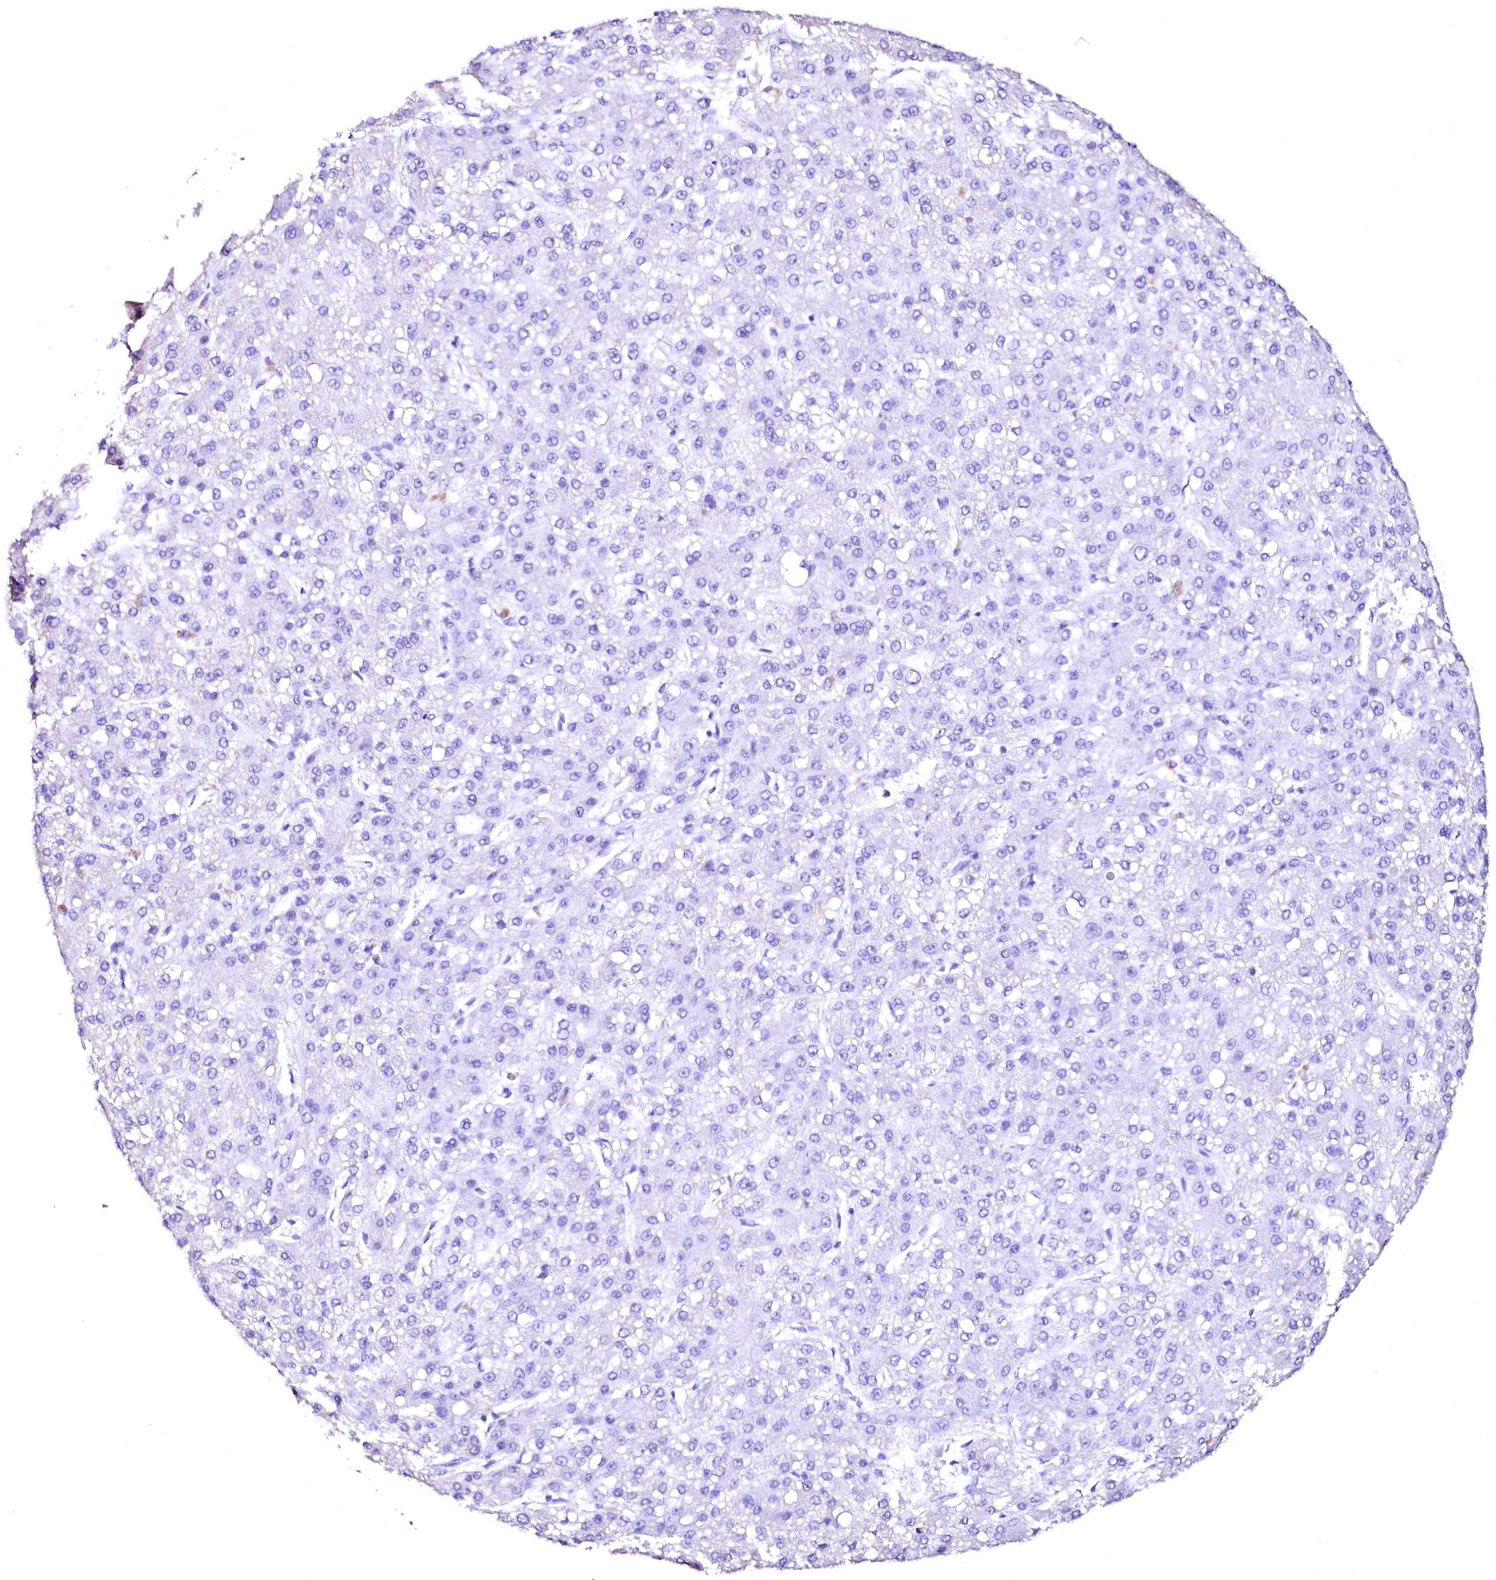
{"staining": {"intensity": "negative", "quantity": "none", "location": "none"}, "tissue": "liver cancer", "cell_type": "Tumor cells", "image_type": "cancer", "snomed": [{"axis": "morphology", "description": "Carcinoma, Hepatocellular, NOS"}, {"axis": "topography", "description": "Liver"}], "caption": "Immunohistochemistry histopathology image of liver hepatocellular carcinoma stained for a protein (brown), which exhibits no expression in tumor cells. (Stains: DAB immunohistochemistry (IHC) with hematoxylin counter stain, Microscopy: brightfield microscopy at high magnification).", "gene": "SFR1", "patient": {"sex": "male", "age": 67}}